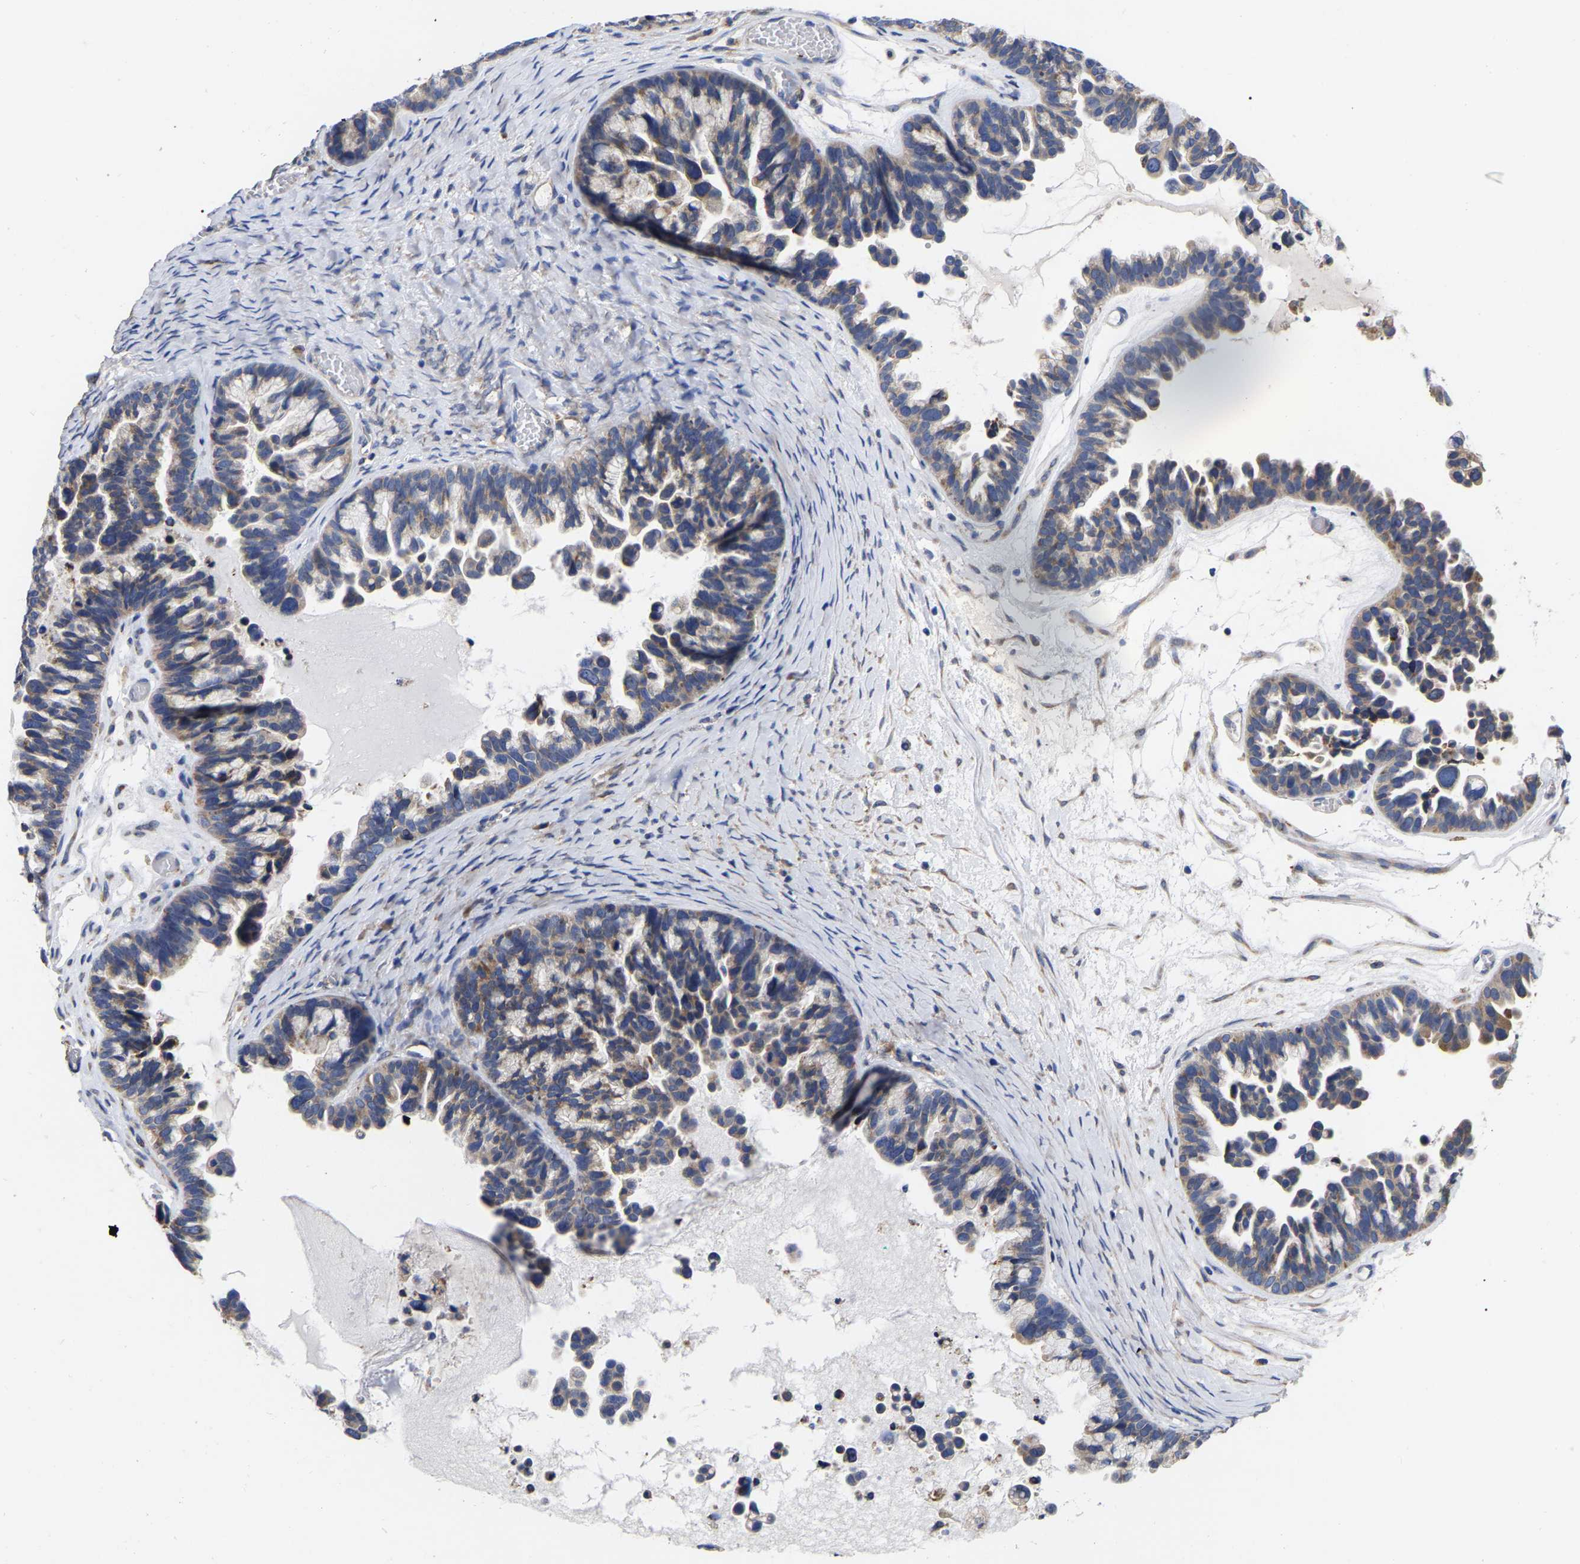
{"staining": {"intensity": "moderate", "quantity": ">75%", "location": "cytoplasmic/membranous"}, "tissue": "ovarian cancer", "cell_type": "Tumor cells", "image_type": "cancer", "snomed": [{"axis": "morphology", "description": "Cystadenocarcinoma, serous, NOS"}, {"axis": "topography", "description": "Ovary"}], "caption": "The immunohistochemical stain labels moderate cytoplasmic/membranous expression in tumor cells of ovarian cancer (serous cystadenocarcinoma) tissue.", "gene": "CFAP298", "patient": {"sex": "female", "age": 56}}